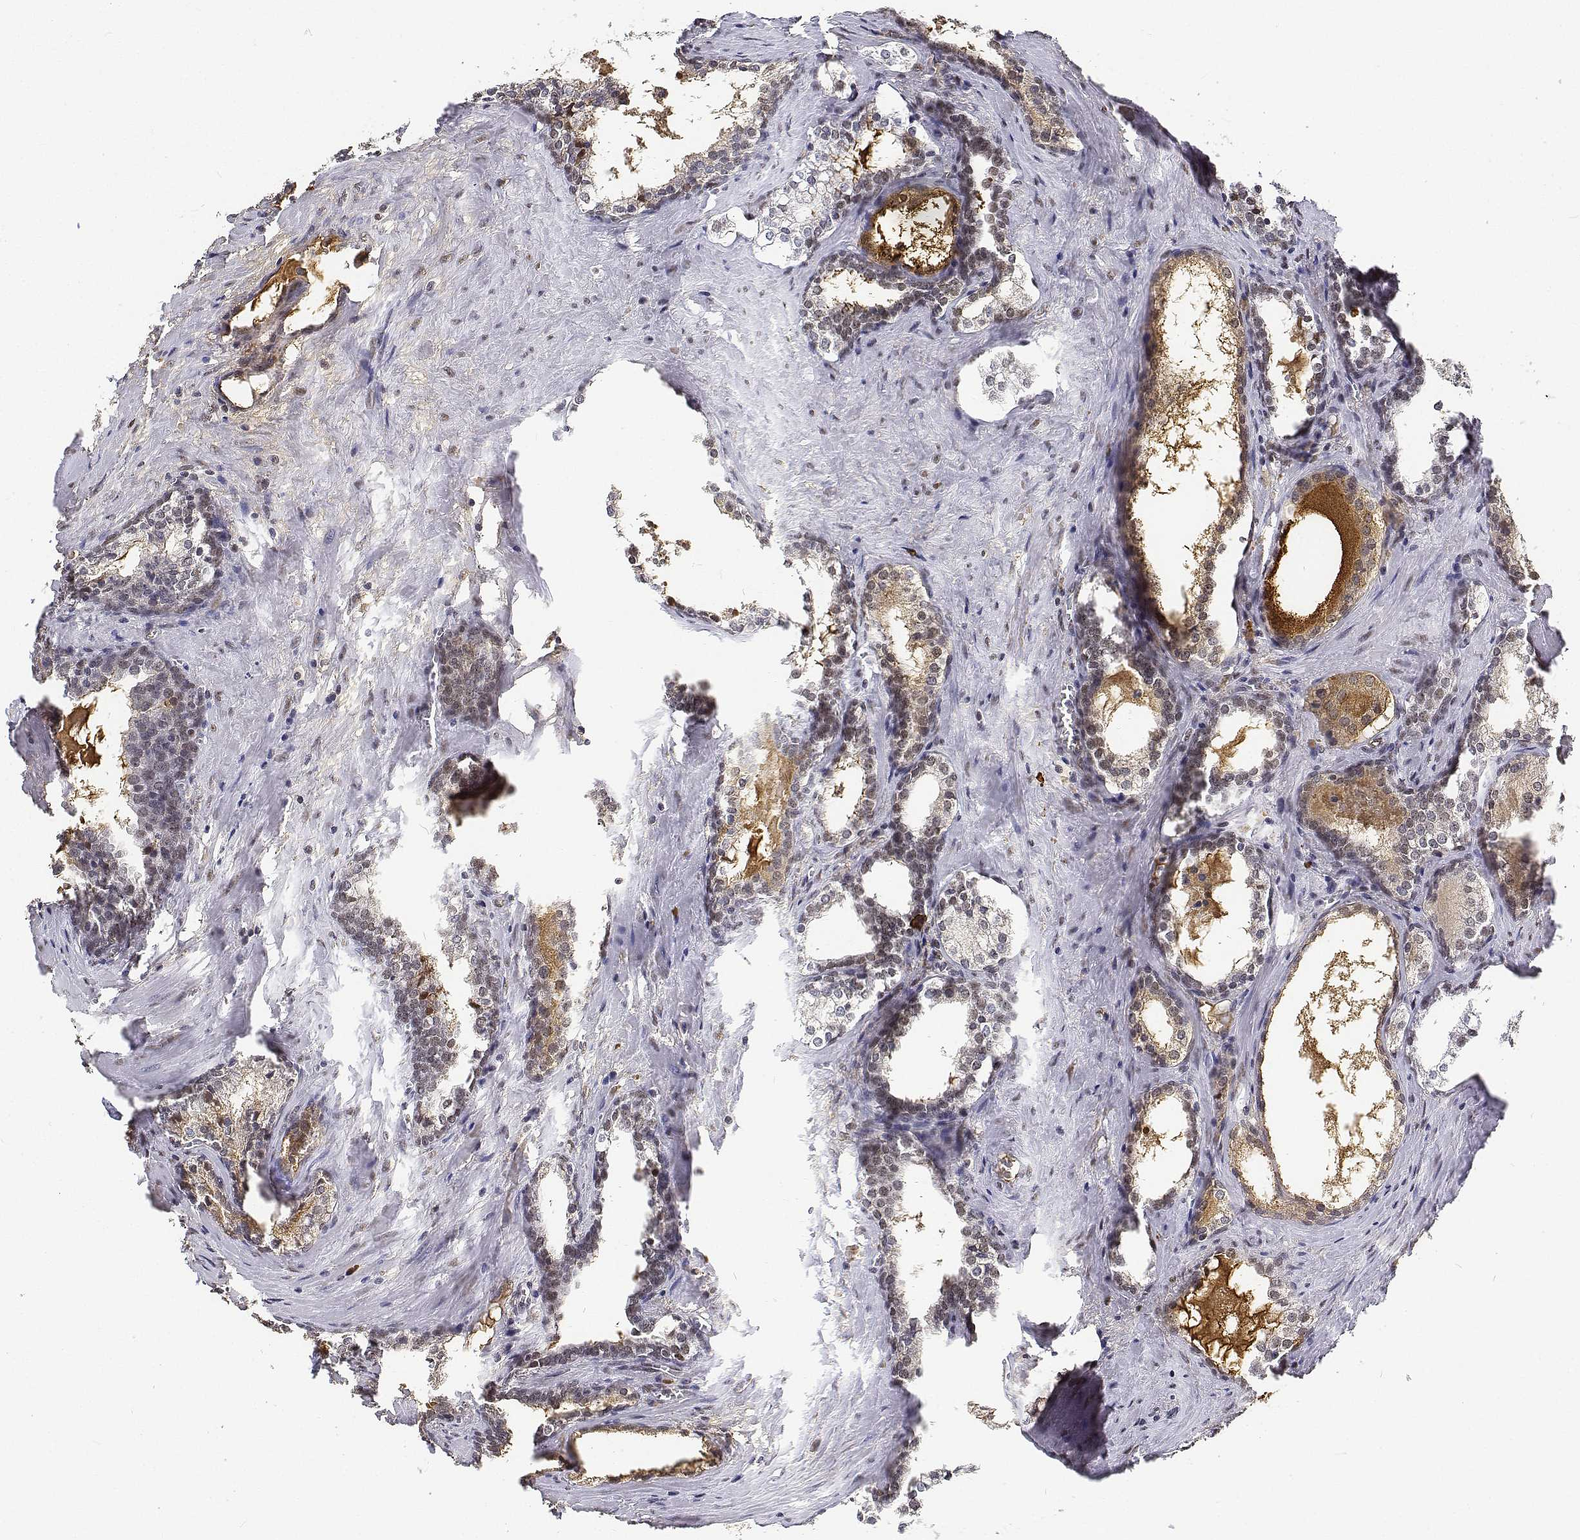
{"staining": {"intensity": "weak", "quantity": "<25%", "location": "nuclear"}, "tissue": "prostate cancer", "cell_type": "Tumor cells", "image_type": "cancer", "snomed": [{"axis": "morphology", "description": "Adenocarcinoma, NOS"}, {"axis": "topography", "description": "Prostate and seminal vesicle, NOS"}], "caption": "DAB immunohistochemical staining of human prostate cancer (adenocarcinoma) demonstrates no significant staining in tumor cells.", "gene": "ATRX", "patient": {"sex": "male", "age": 63}}